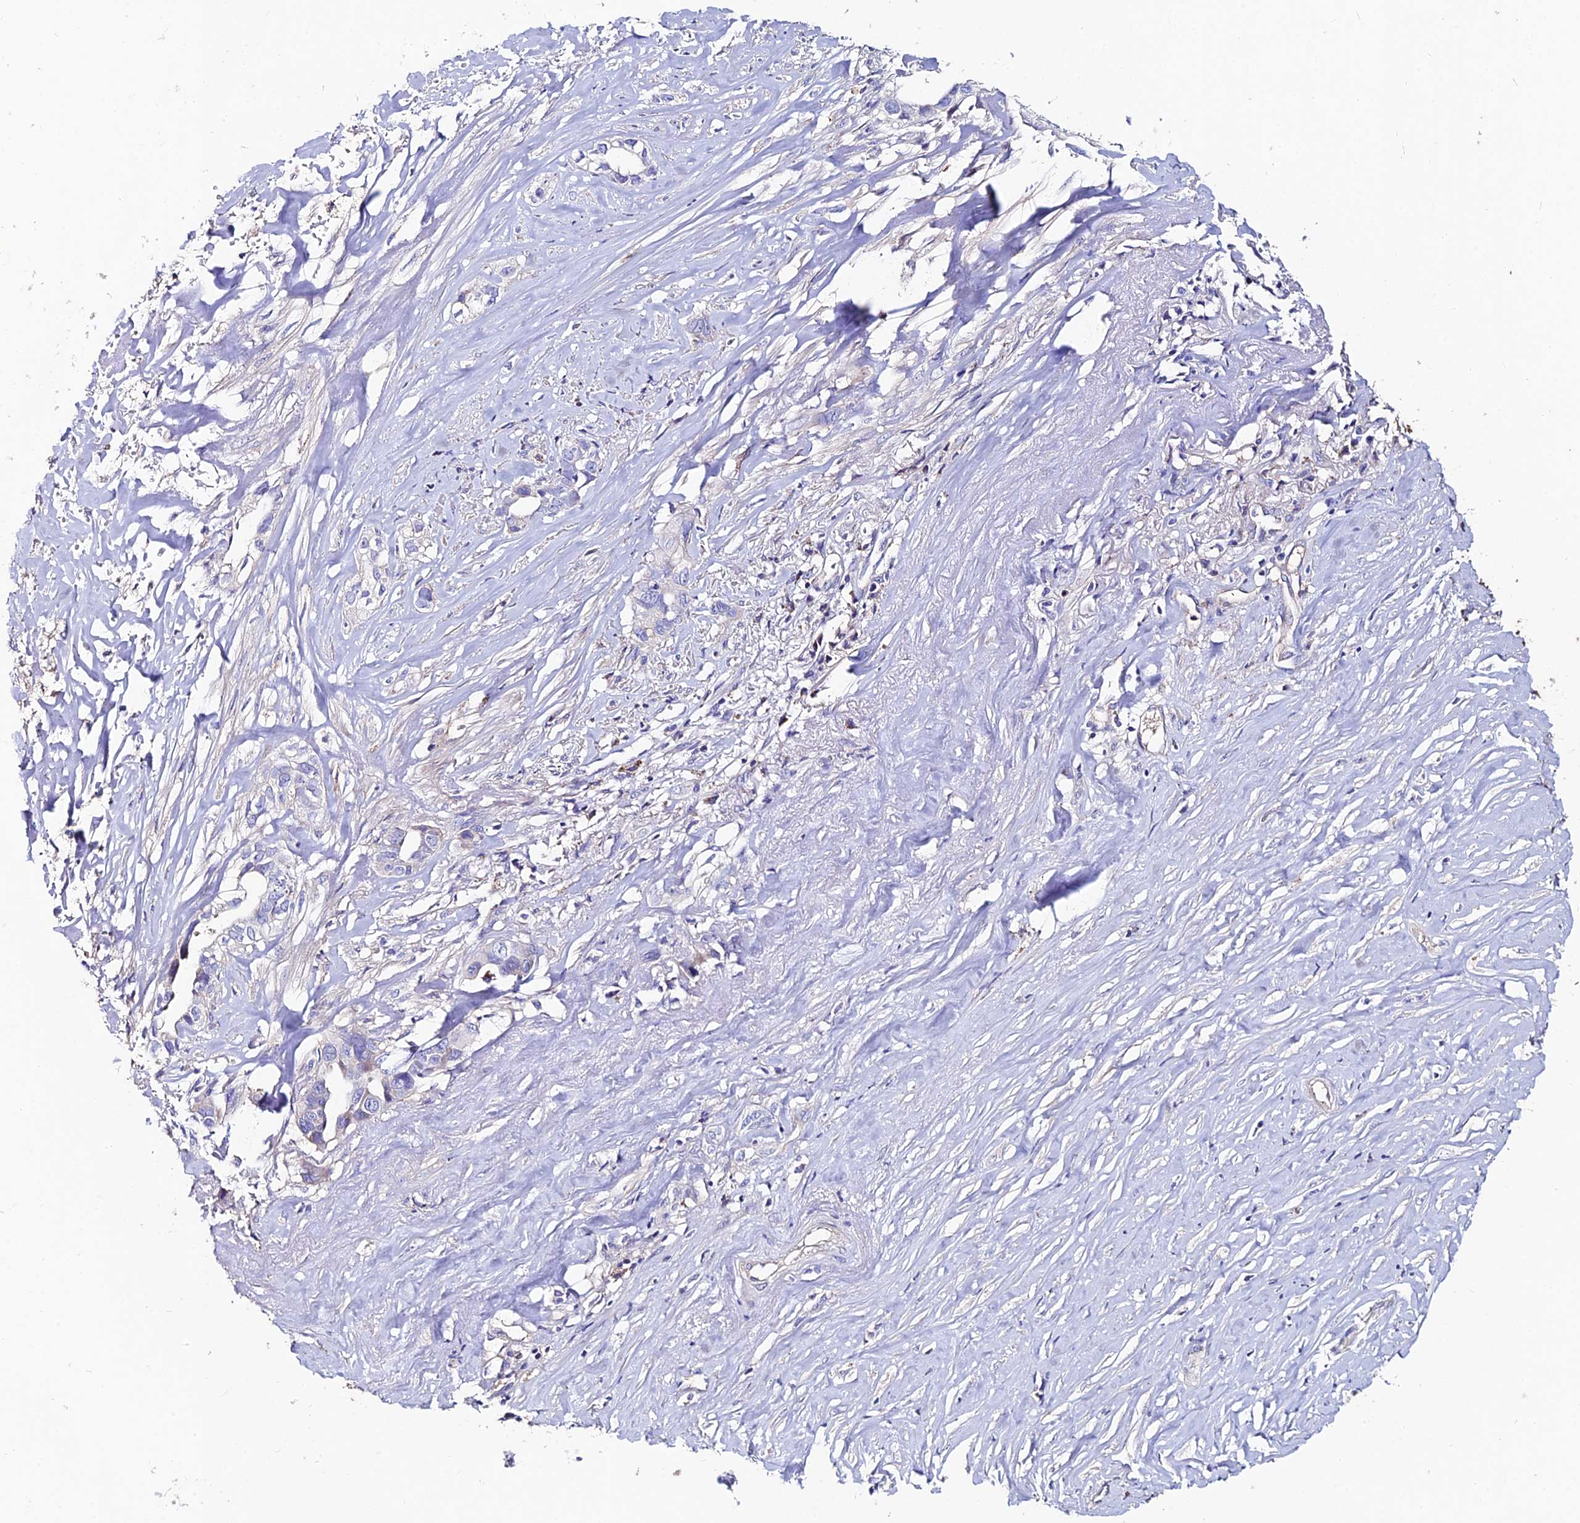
{"staining": {"intensity": "negative", "quantity": "none", "location": "none"}, "tissue": "liver cancer", "cell_type": "Tumor cells", "image_type": "cancer", "snomed": [{"axis": "morphology", "description": "Cholangiocarcinoma"}, {"axis": "topography", "description": "Liver"}], "caption": "Tumor cells are negative for brown protein staining in cholangiocarcinoma (liver).", "gene": "SLC25A16", "patient": {"sex": "female", "age": 79}}